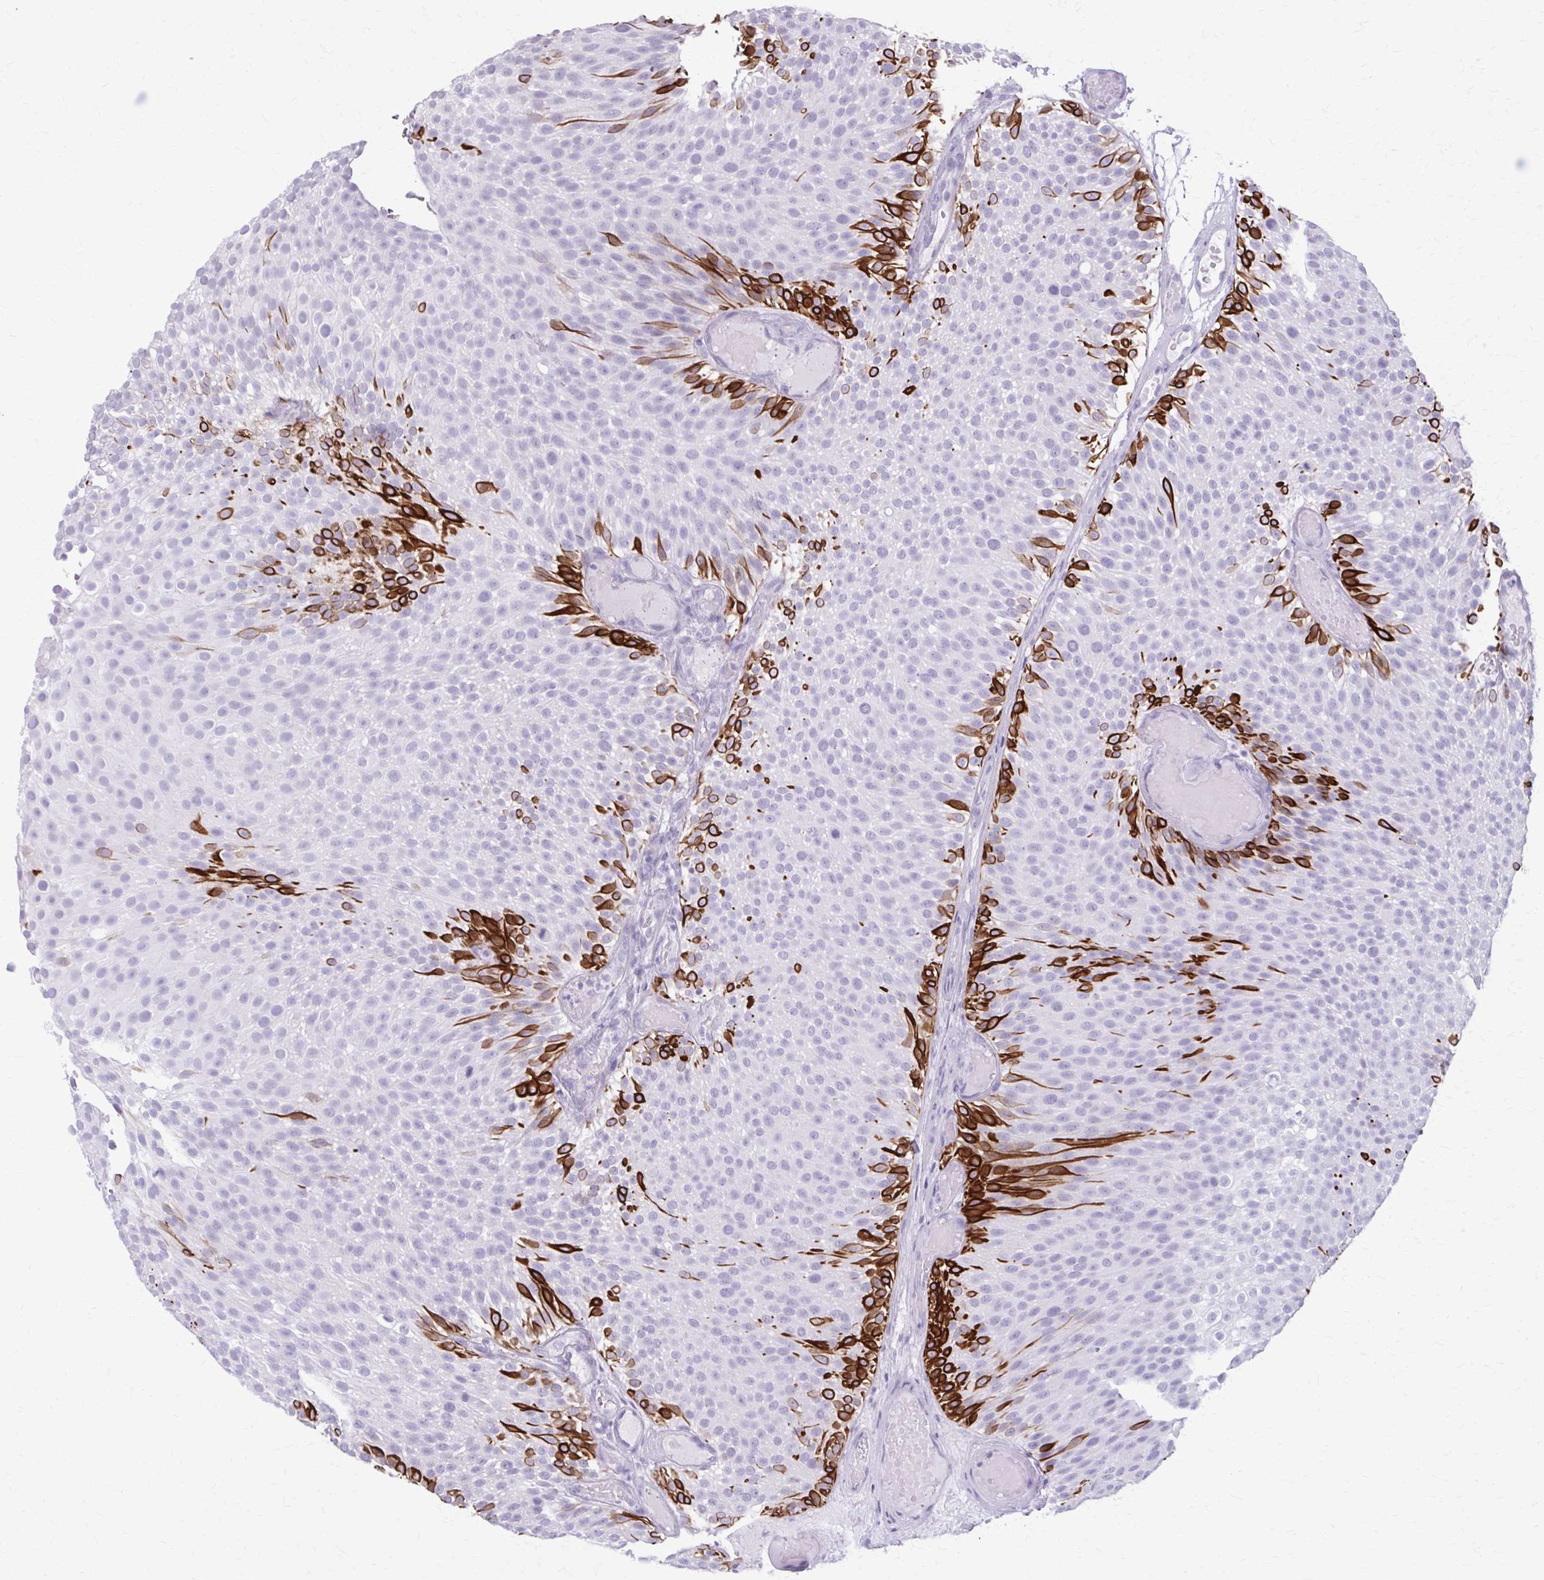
{"staining": {"intensity": "strong", "quantity": "<25%", "location": "cytoplasmic/membranous"}, "tissue": "urothelial cancer", "cell_type": "Tumor cells", "image_type": "cancer", "snomed": [{"axis": "morphology", "description": "Urothelial carcinoma, Low grade"}, {"axis": "topography", "description": "Urinary bladder"}], "caption": "Protein staining displays strong cytoplasmic/membranous expression in about <25% of tumor cells in low-grade urothelial carcinoma.", "gene": "KRT5", "patient": {"sex": "male", "age": 78}}